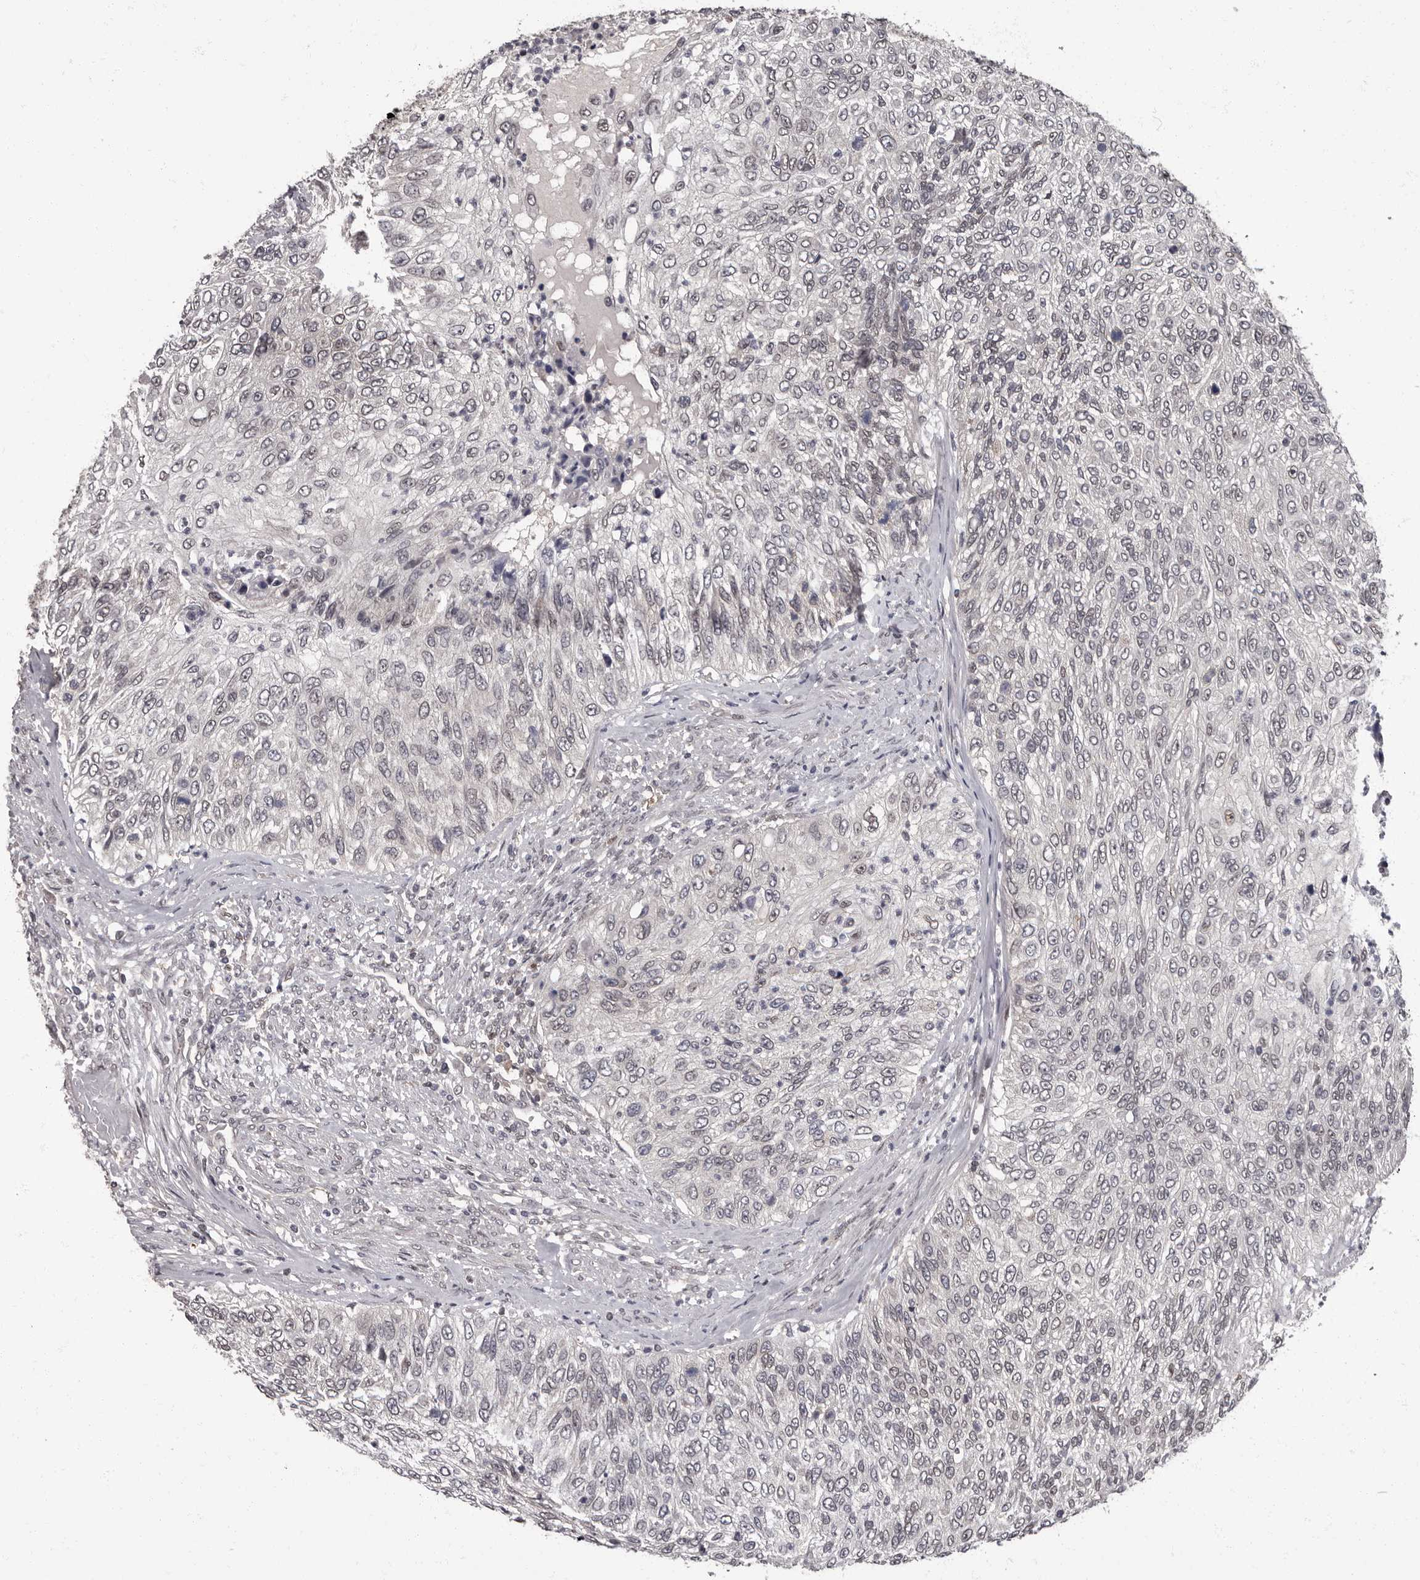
{"staining": {"intensity": "weak", "quantity": "<25%", "location": "nuclear"}, "tissue": "urothelial cancer", "cell_type": "Tumor cells", "image_type": "cancer", "snomed": [{"axis": "morphology", "description": "Urothelial carcinoma, High grade"}, {"axis": "topography", "description": "Urinary bladder"}], "caption": "Tumor cells are negative for brown protein staining in urothelial cancer.", "gene": "C1orf50", "patient": {"sex": "female", "age": 60}}